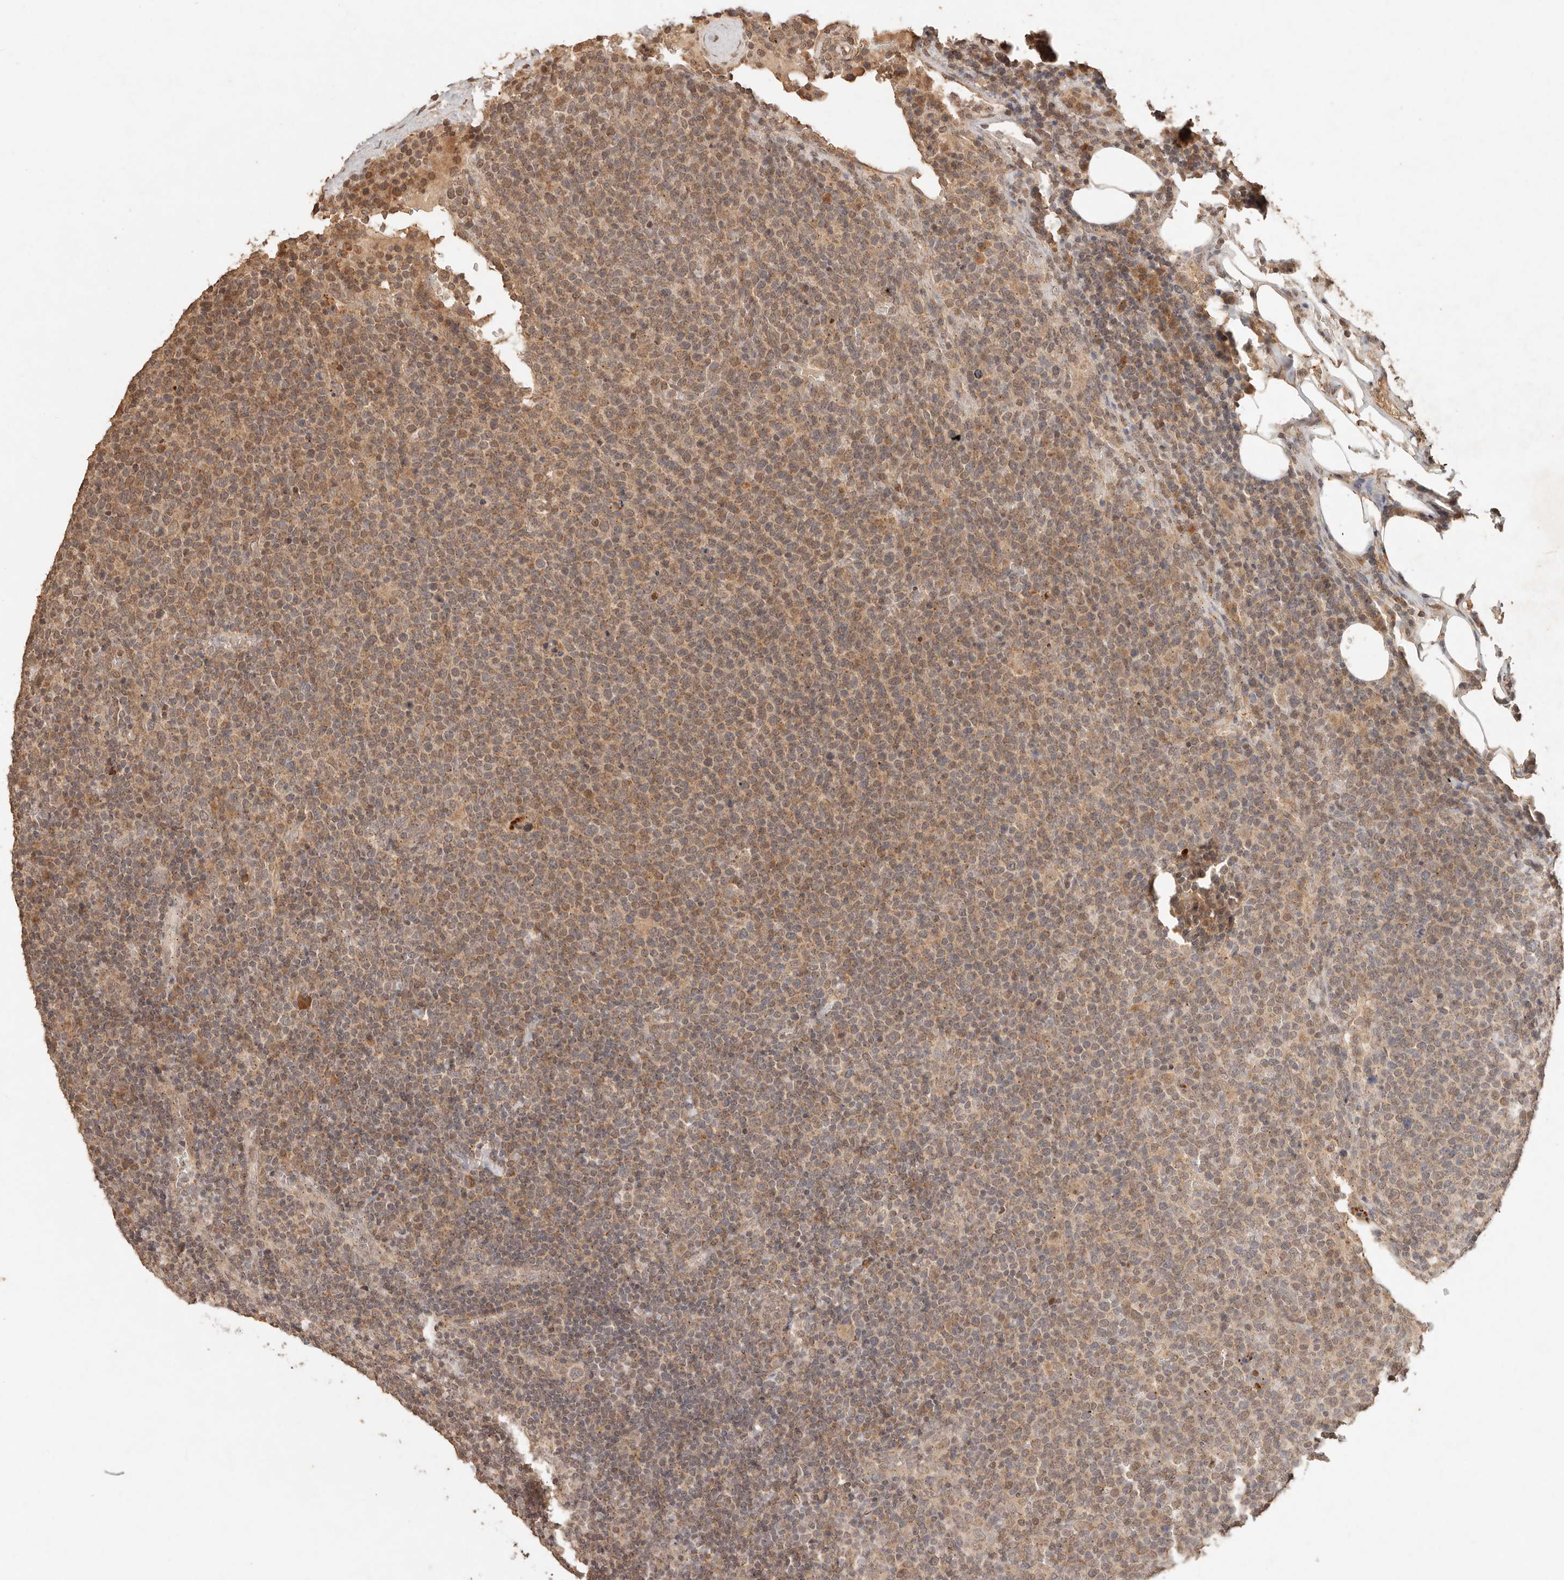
{"staining": {"intensity": "weak", "quantity": "25%-75%", "location": "cytoplasmic/membranous"}, "tissue": "lymphoma", "cell_type": "Tumor cells", "image_type": "cancer", "snomed": [{"axis": "morphology", "description": "Malignant lymphoma, non-Hodgkin's type, High grade"}, {"axis": "topography", "description": "Lymph node"}], "caption": "A low amount of weak cytoplasmic/membranous staining is present in approximately 25%-75% of tumor cells in lymphoma tissue.", "gene": "LMO4", "patient": {"sex": "male", "age": 61}}